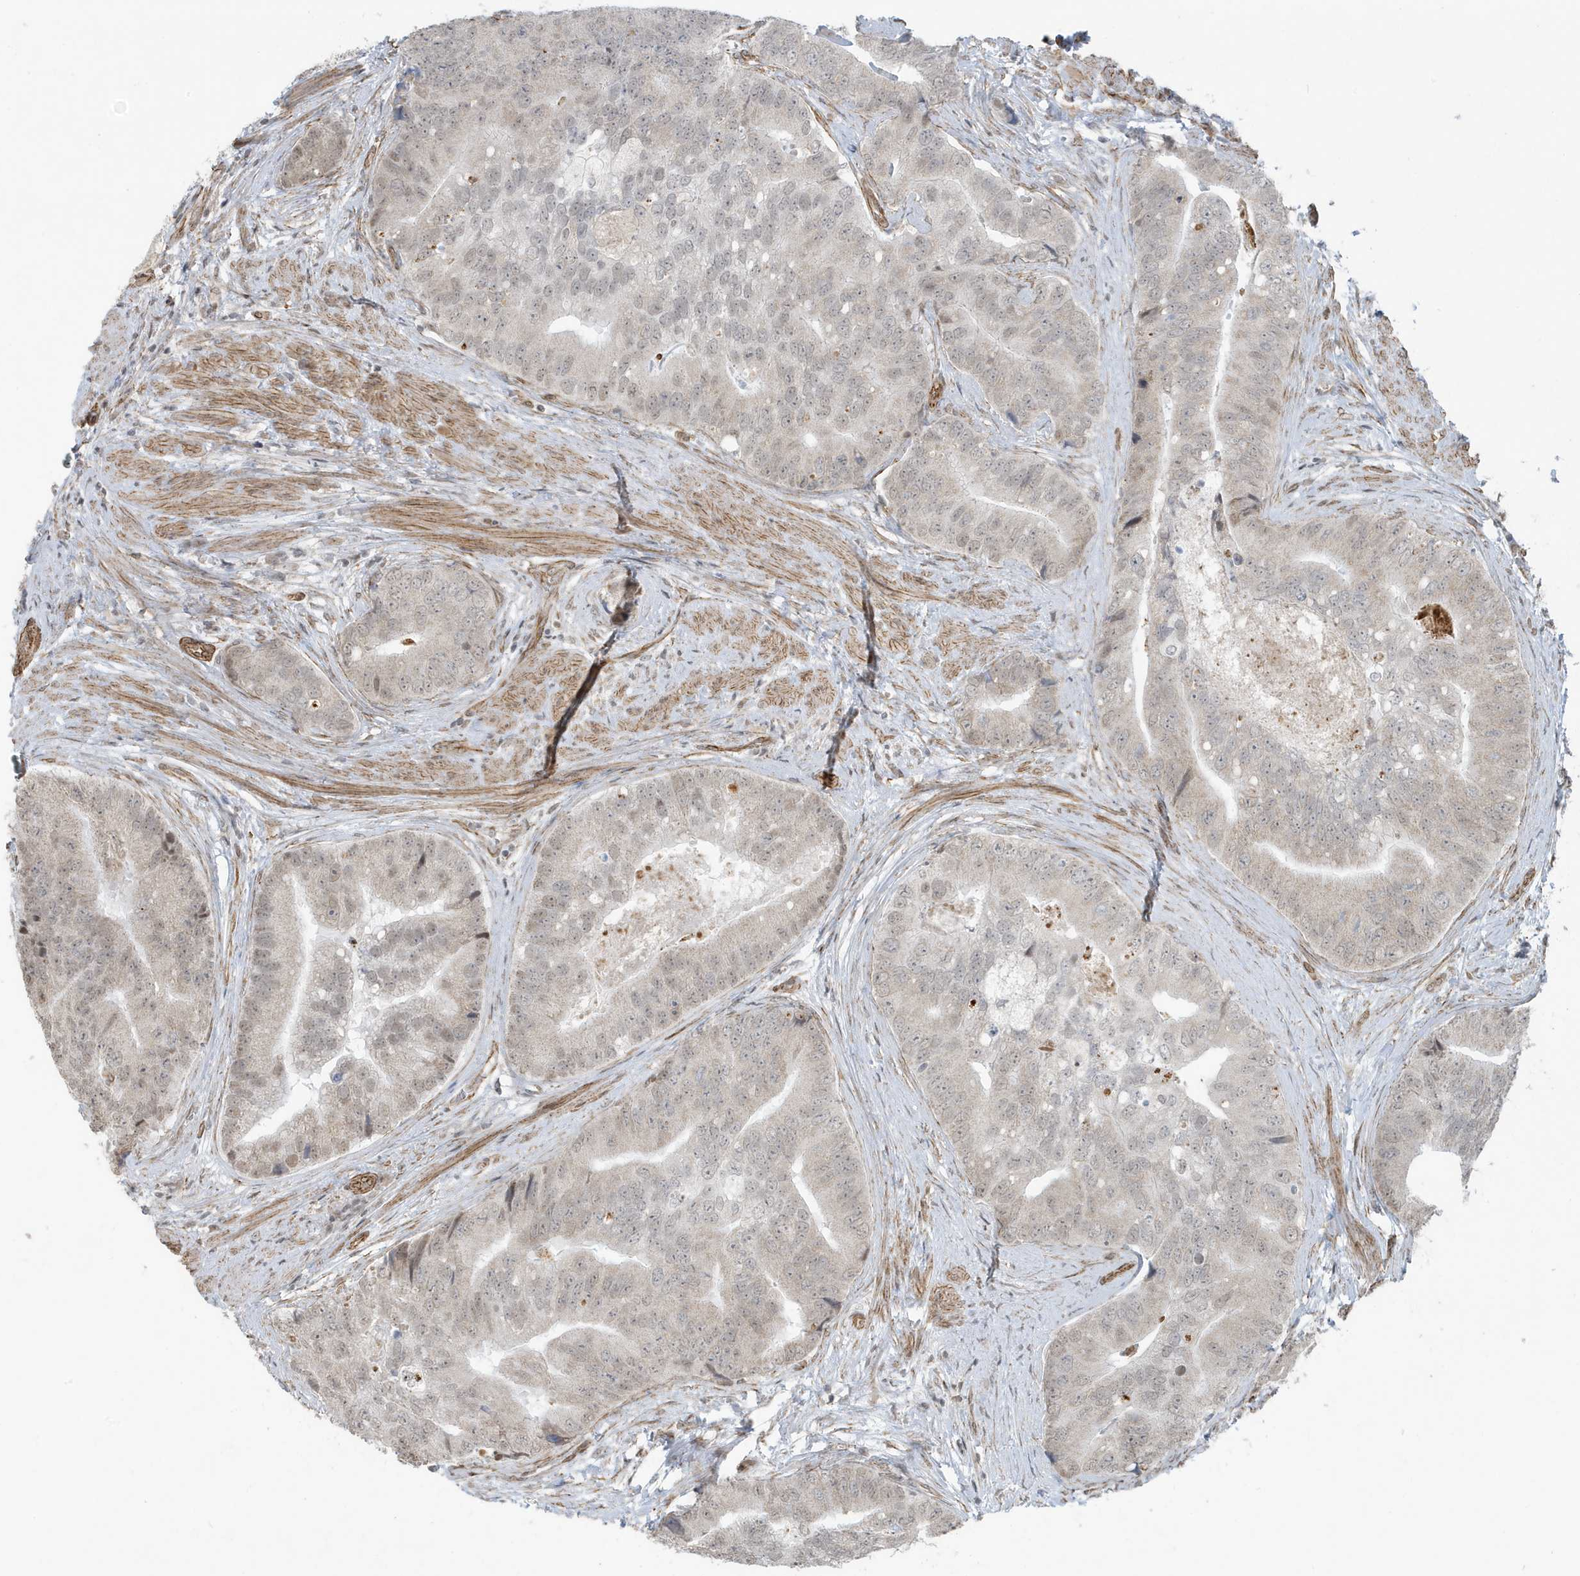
{"staining": {"intensity": "weak", "quantity": "25%-75%", "location": "nuclear"}, "tissue": "prostate cancer", "cell_type": "Tumor cells", "image_type": "cancer", "snomed": [{"axis": "morphology", "description": "Adenocarcinoma, High grade"}, {"axis": "topography", "description": "Prostate"}], "caption": "Immunohistochemistry histopathology image of neoplastic tissue: prostate cancer (high-grade adenocarcinoma) stained using immunohistochemistry (IHC) displays low levels of weak protein expression localized specifically in the nuclear of tumor cells, appearing as a nuclear brown color.", "gene": "CHCHD4", "patient": {"sex": "male", "age": 70}}